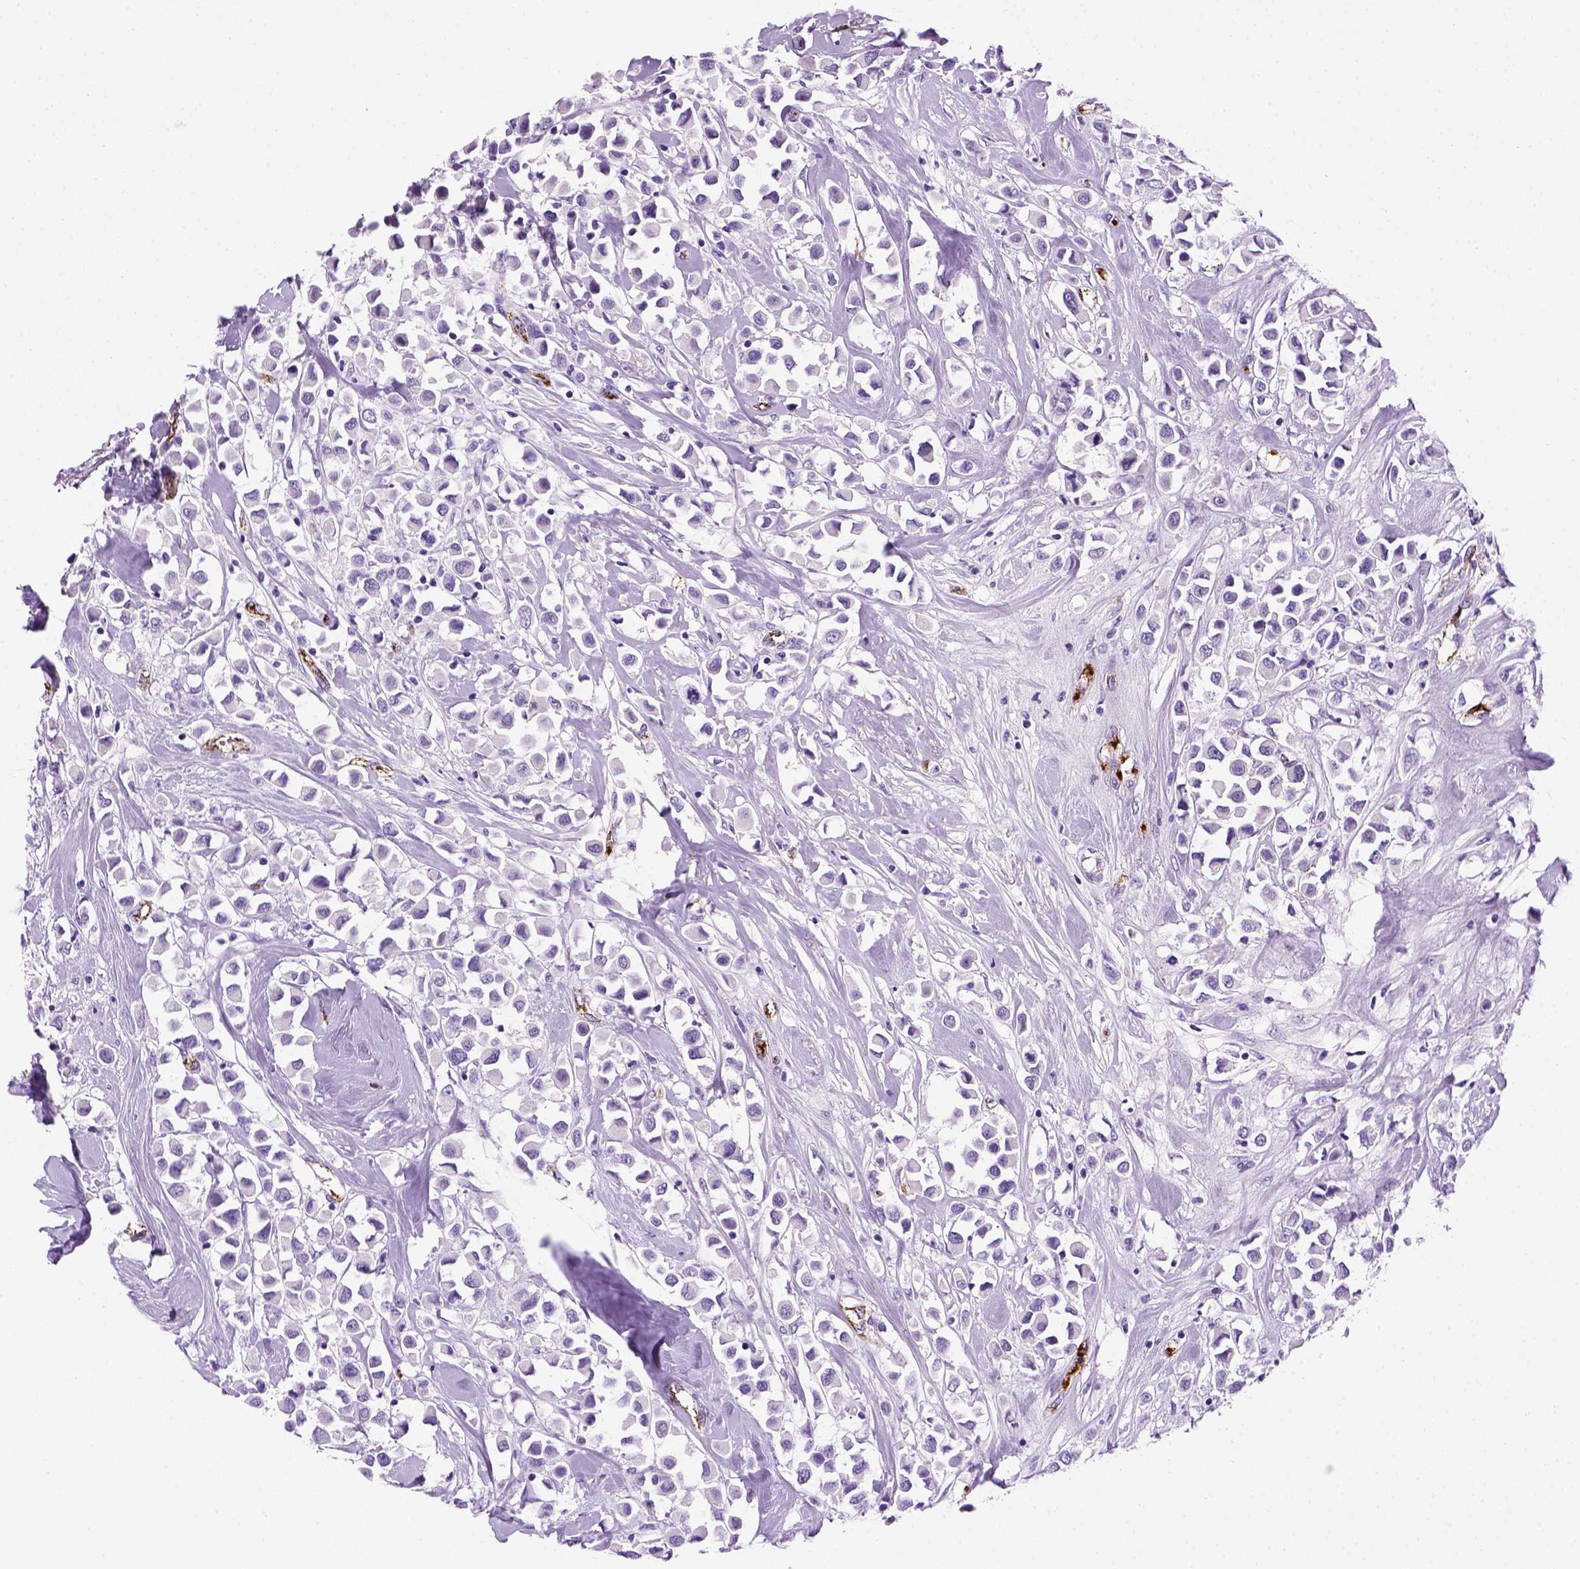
{"staining": {"intensity": "negative", "quantity": "none", "location": "none"}, "tissue": "breast cancer", "cell_type": "Tumor cells", "image_type": "cancer", "snomed": [{"axis": "morphology", "description": "Duct carcinoma"}, {"axis": "topography", "description": "Breast"}], "caption": "IHC histopathology image of human invasive ductal carcinoma (breast) stained for a protein (brown), which exhibits no staining in tumor cells. (DAB (3,3'-diaminobenzidine) immunohistochemistry (IHC) visualized using brightfield microscopy, high magnification).", "gene": "VWF", "patient": {"sex": "female", "age": 61}}